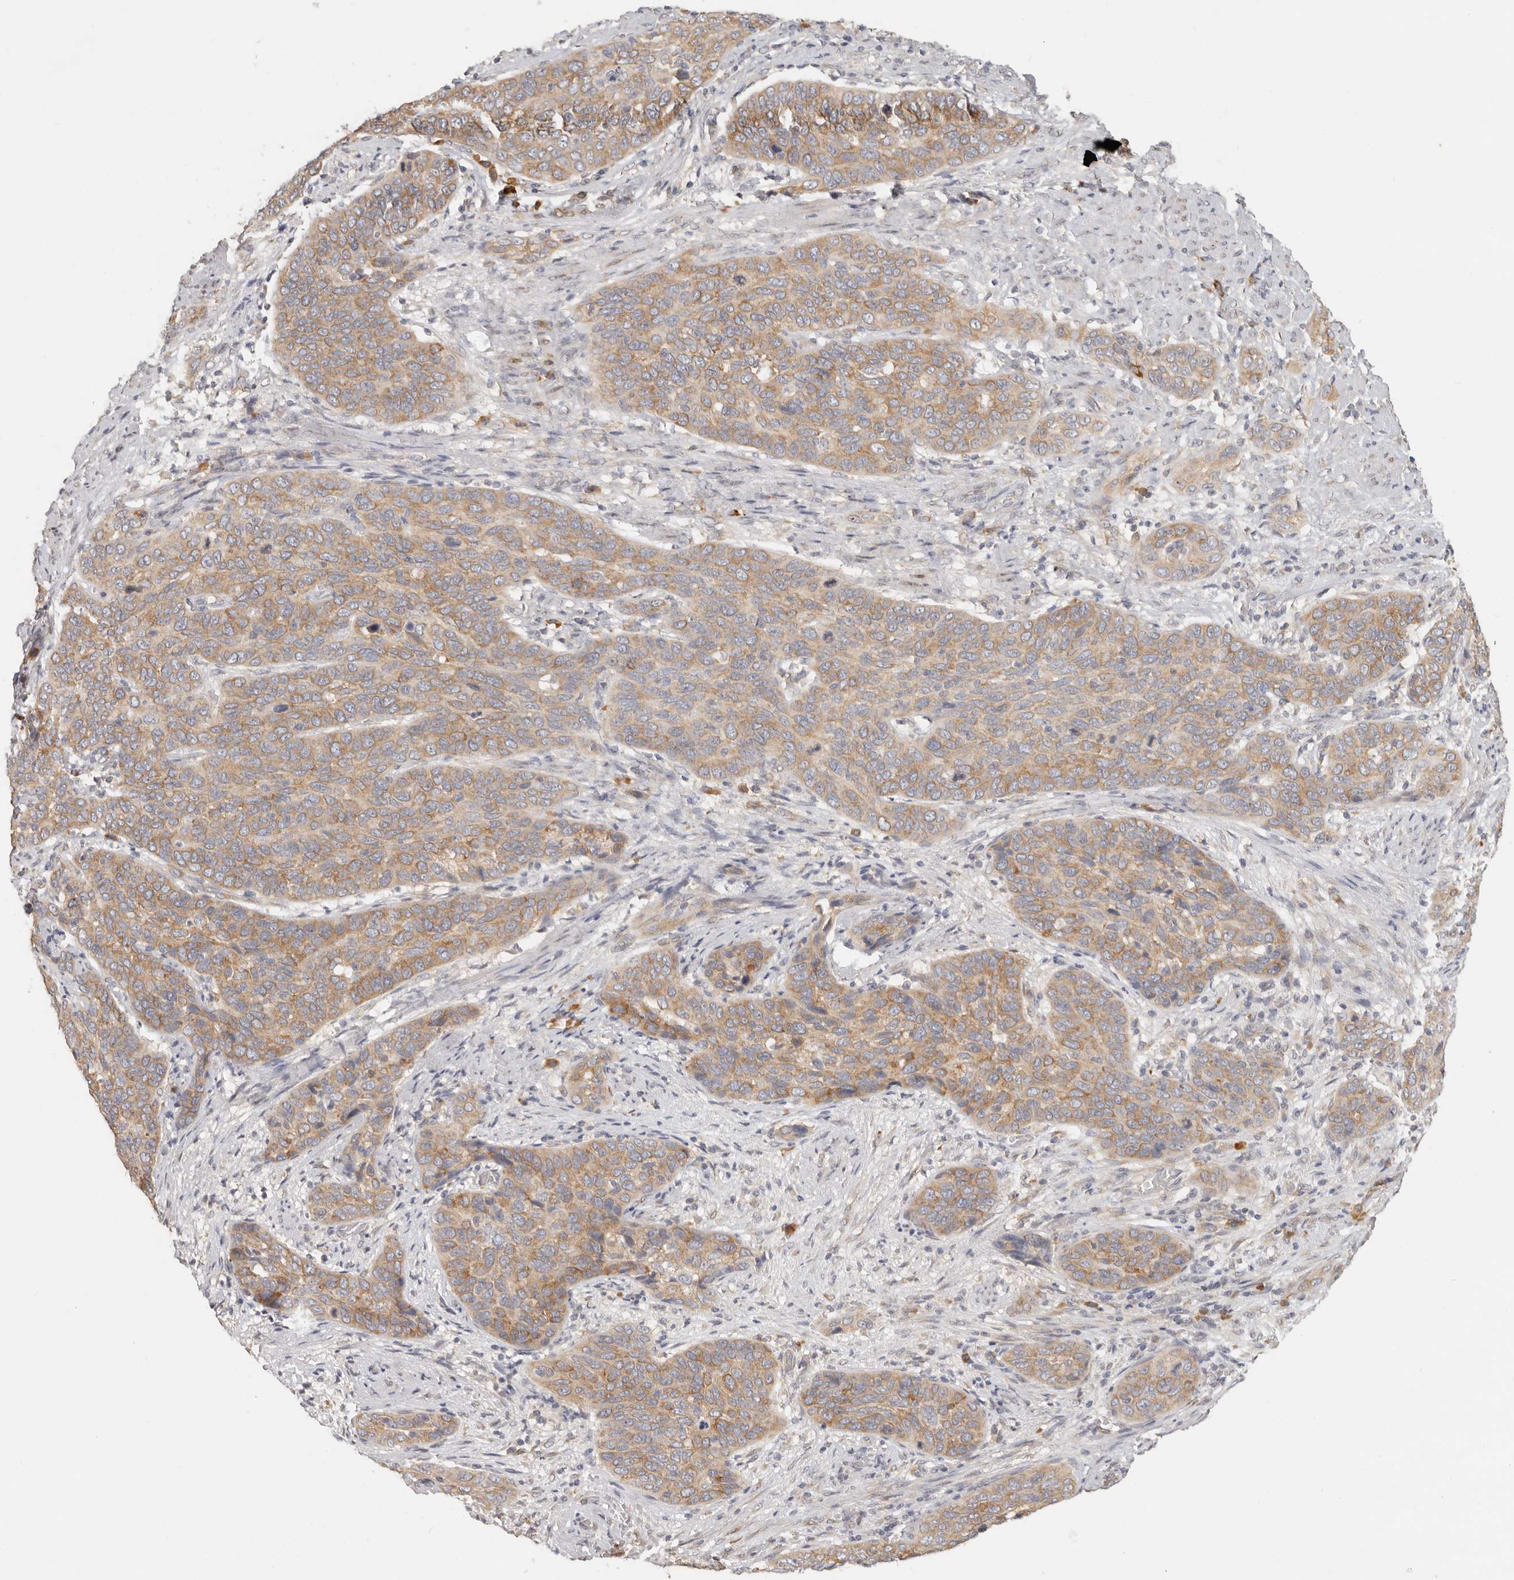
{"staining": {"intensity": "moderate", "quantity": ">75%", "location": "cytoplasmic/membranous"}, "tissue": "cervical cancer", "cell_type": "Tumor cells", "image_type": "cancer", "snomed": [{"axis": "morphology", "description": "Squamous cell carcinoma, NOS"}, {"axis": "topography", "description": "Cervix"}], "caption": "A medium amount of moderate cytoplasmic/membranous positivity is seen in about >75% of tumor cells in squamous cell carcinoma (cervical) tissue.", "gene": "PABPC4", "patient": {"sex": "female", "age": 60}}